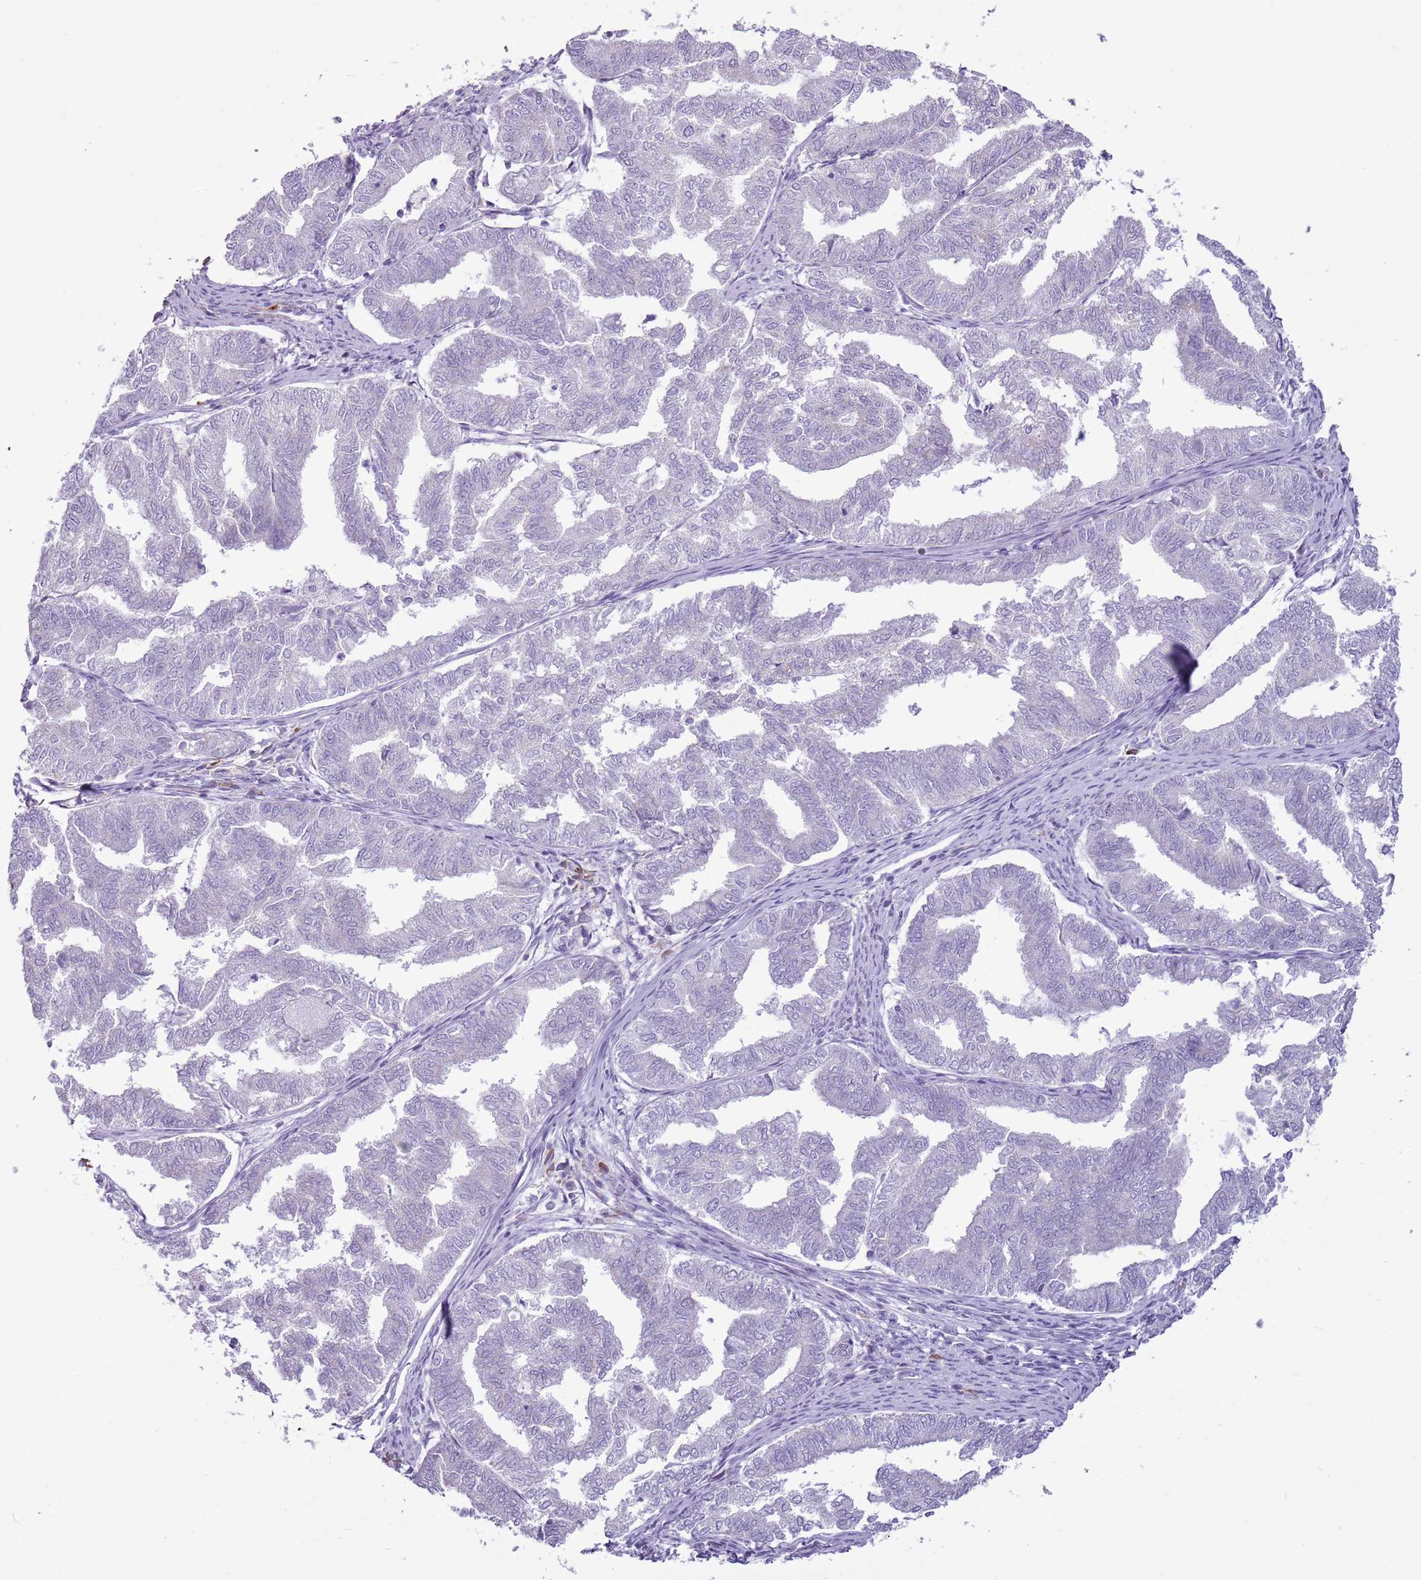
{"staining": {"intensity": "negative", "quantity": "none", "location": "none"}, "tissue": "endometrial cancer", "cell_type": "Tumor cells", "image_type": "cancer", "snomed": [{"axis": "morphology", "description": "Adenocarcinoma, NOS"}, {"axis": "topography", "description": "Endometrium"}], "caption": "Protein analysis of endometrial cancer exhibits no significant expression in tumor cells.", "gene": "RPL3L", "patient": {"sex": "female", "age": 79}}